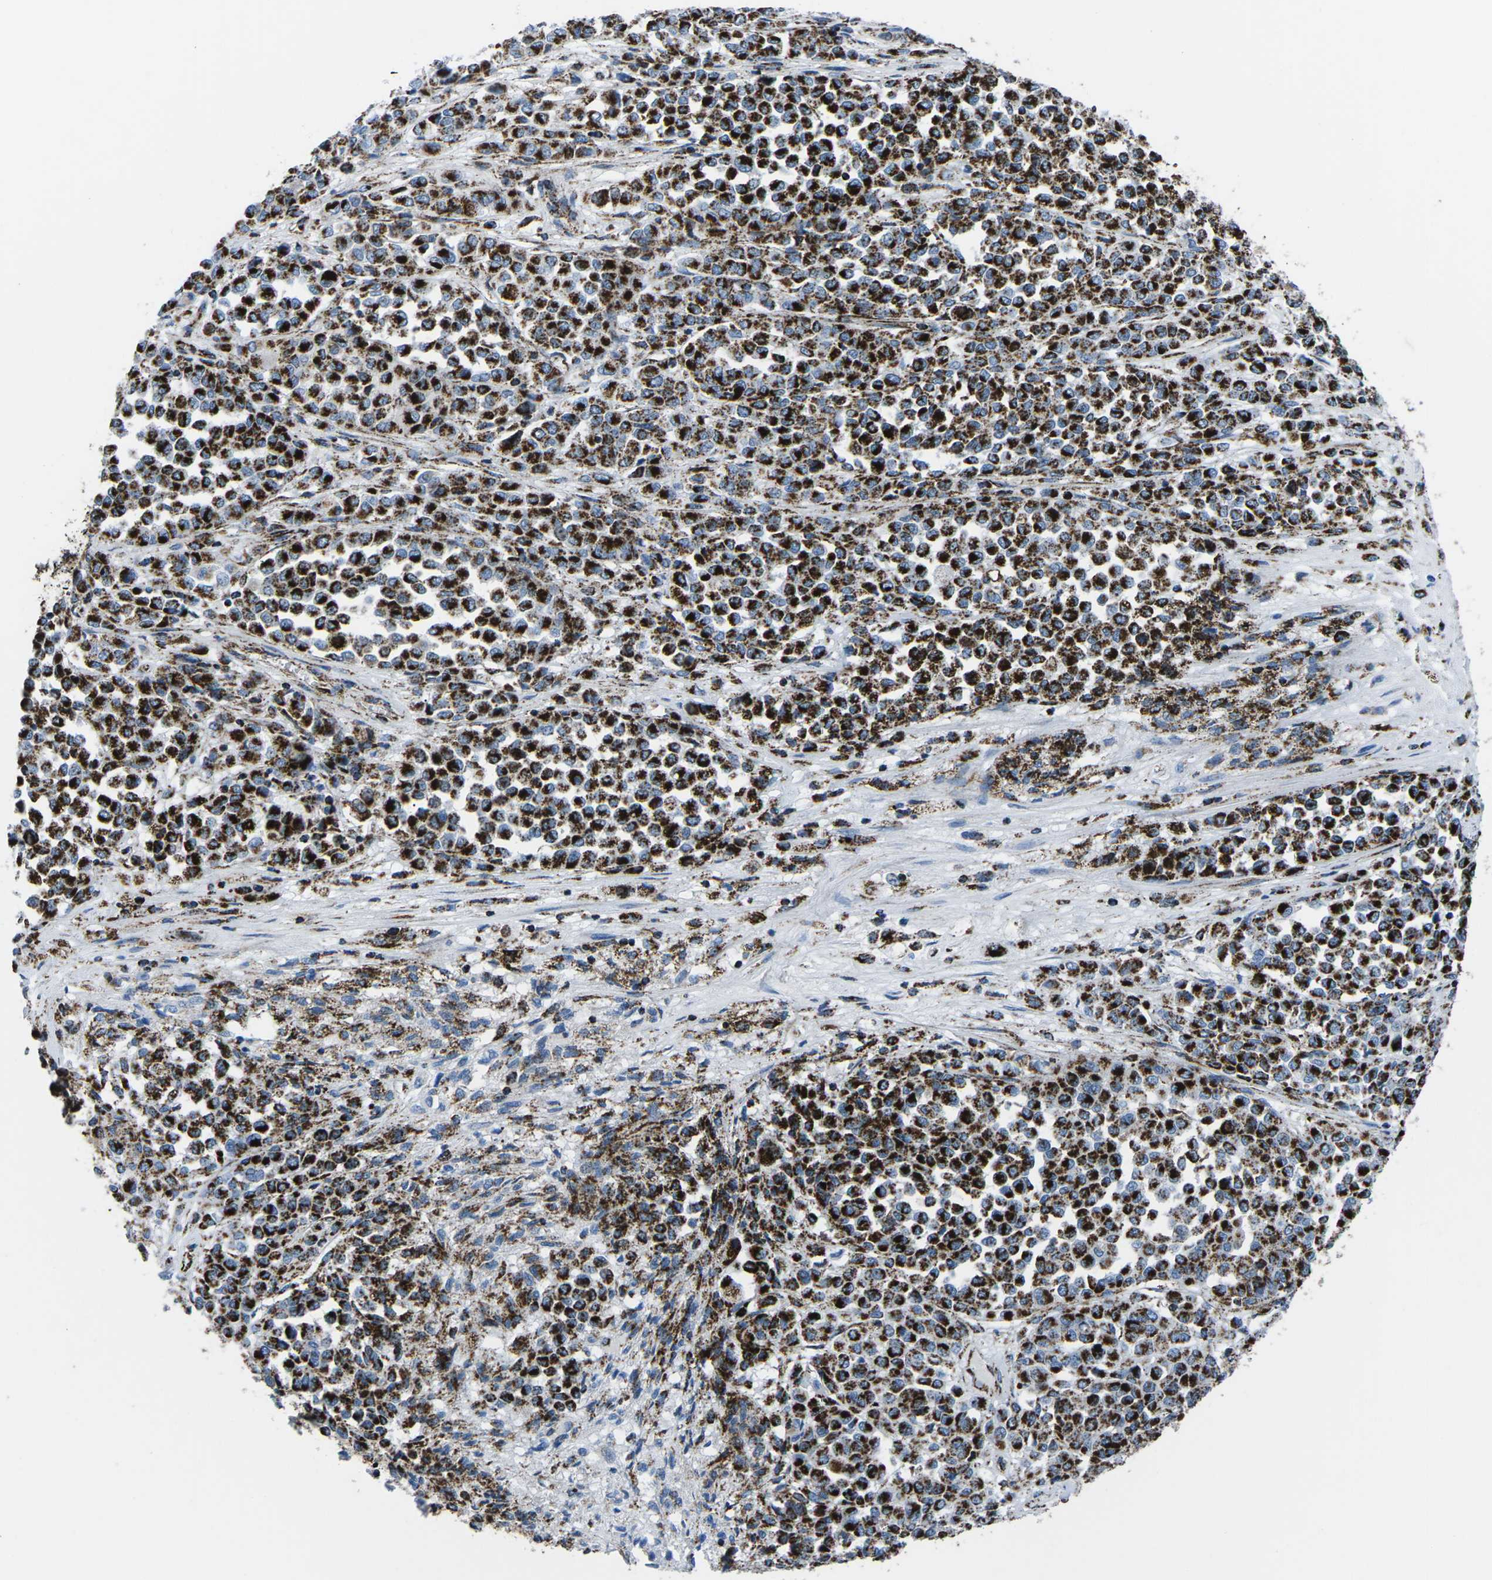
{"staining": {"intensity": "strong", "quantity": ">75%", "location": "cytoplasmic/membranous"}, "tissue": "melanoma", "cell_type": "Tumor cells", "image_type": "cancer", "snomed": [{"axis": "morphology", "description": "Malignant melanoma, Metastatic site"}, {"axis": "topography", "description": "Pancreas"}], "caption": "Malignant melanoma (metastatic site) stained with immunohistochemistry shows strong cytoplasmic/membranous positivity in approximately >75% of tumor cells. The protein of interest is shown in brown color, while the nuclei are stained blue.", "gene": "MT-CO2", "patient": {"sex": "female", "age": 30}}